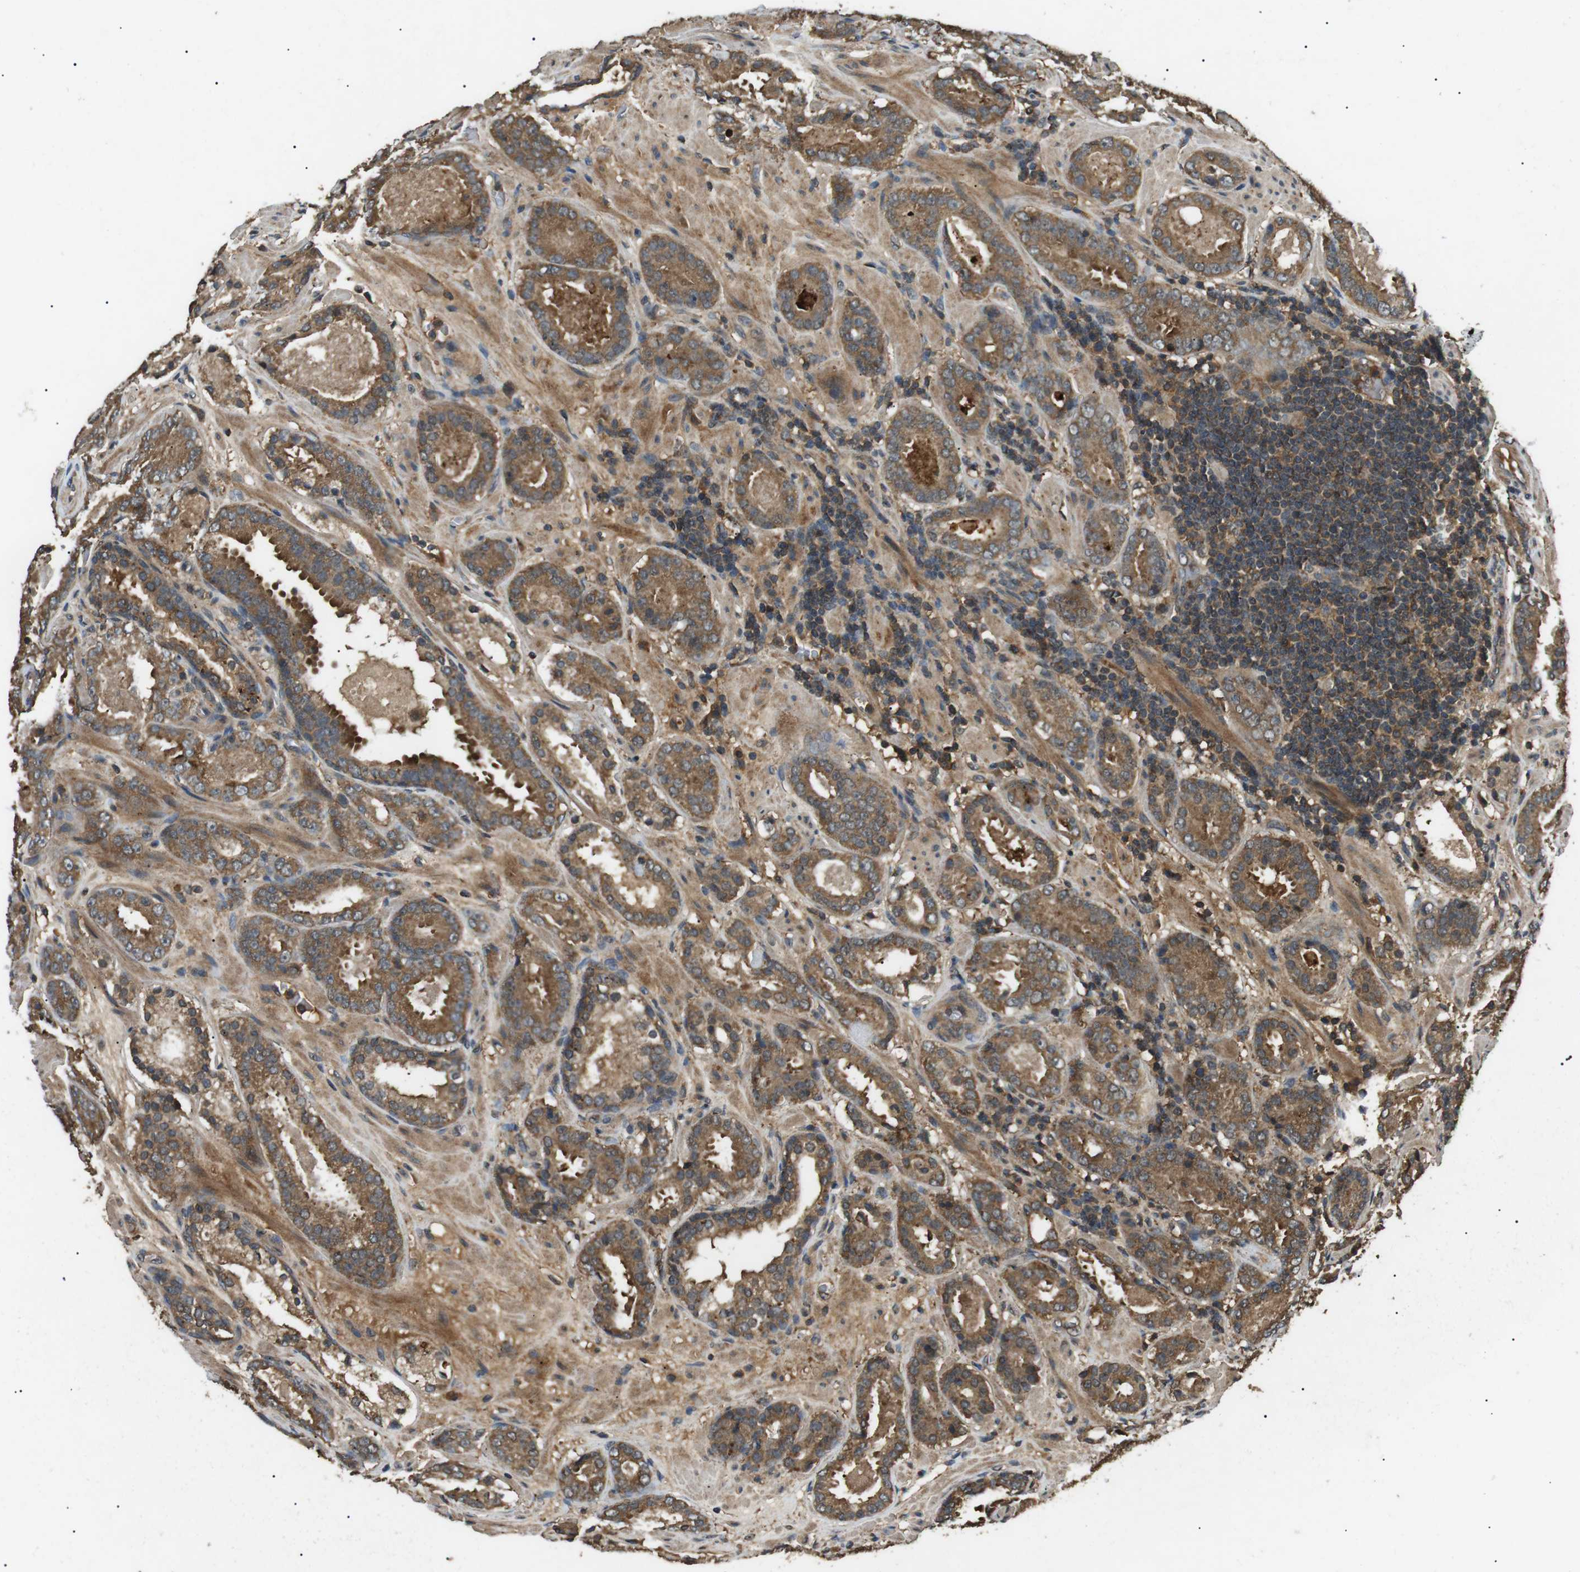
{"staining": {"intensity": "moderate", "quantity": ">75%", "location": "cytoplasmic/membranous"}, "tissue": "prostate cancer", "cell_type": "Tumor cells", "image_type": "cancer", "snomed": [{"axis": "morphology", "description": "Adenocarcinoma, Low grade"}, {"axis": "topography", "description": "Prostate"}], "caption": "Immunohistochemistry (IHC) histopathology image of neoplastic tissue: prostate adenocarcinoma (low-grade) stained using immunohistochemistry (IHC) exhibits medium levels of moderate protein expression localized specifically in the cytoplasmic/membranous of tumor cells, appearing as a cytoplasmic/membranous brown color.", "gene": "TBC1D15", "patient": {"sex": "male", "age": 69}}